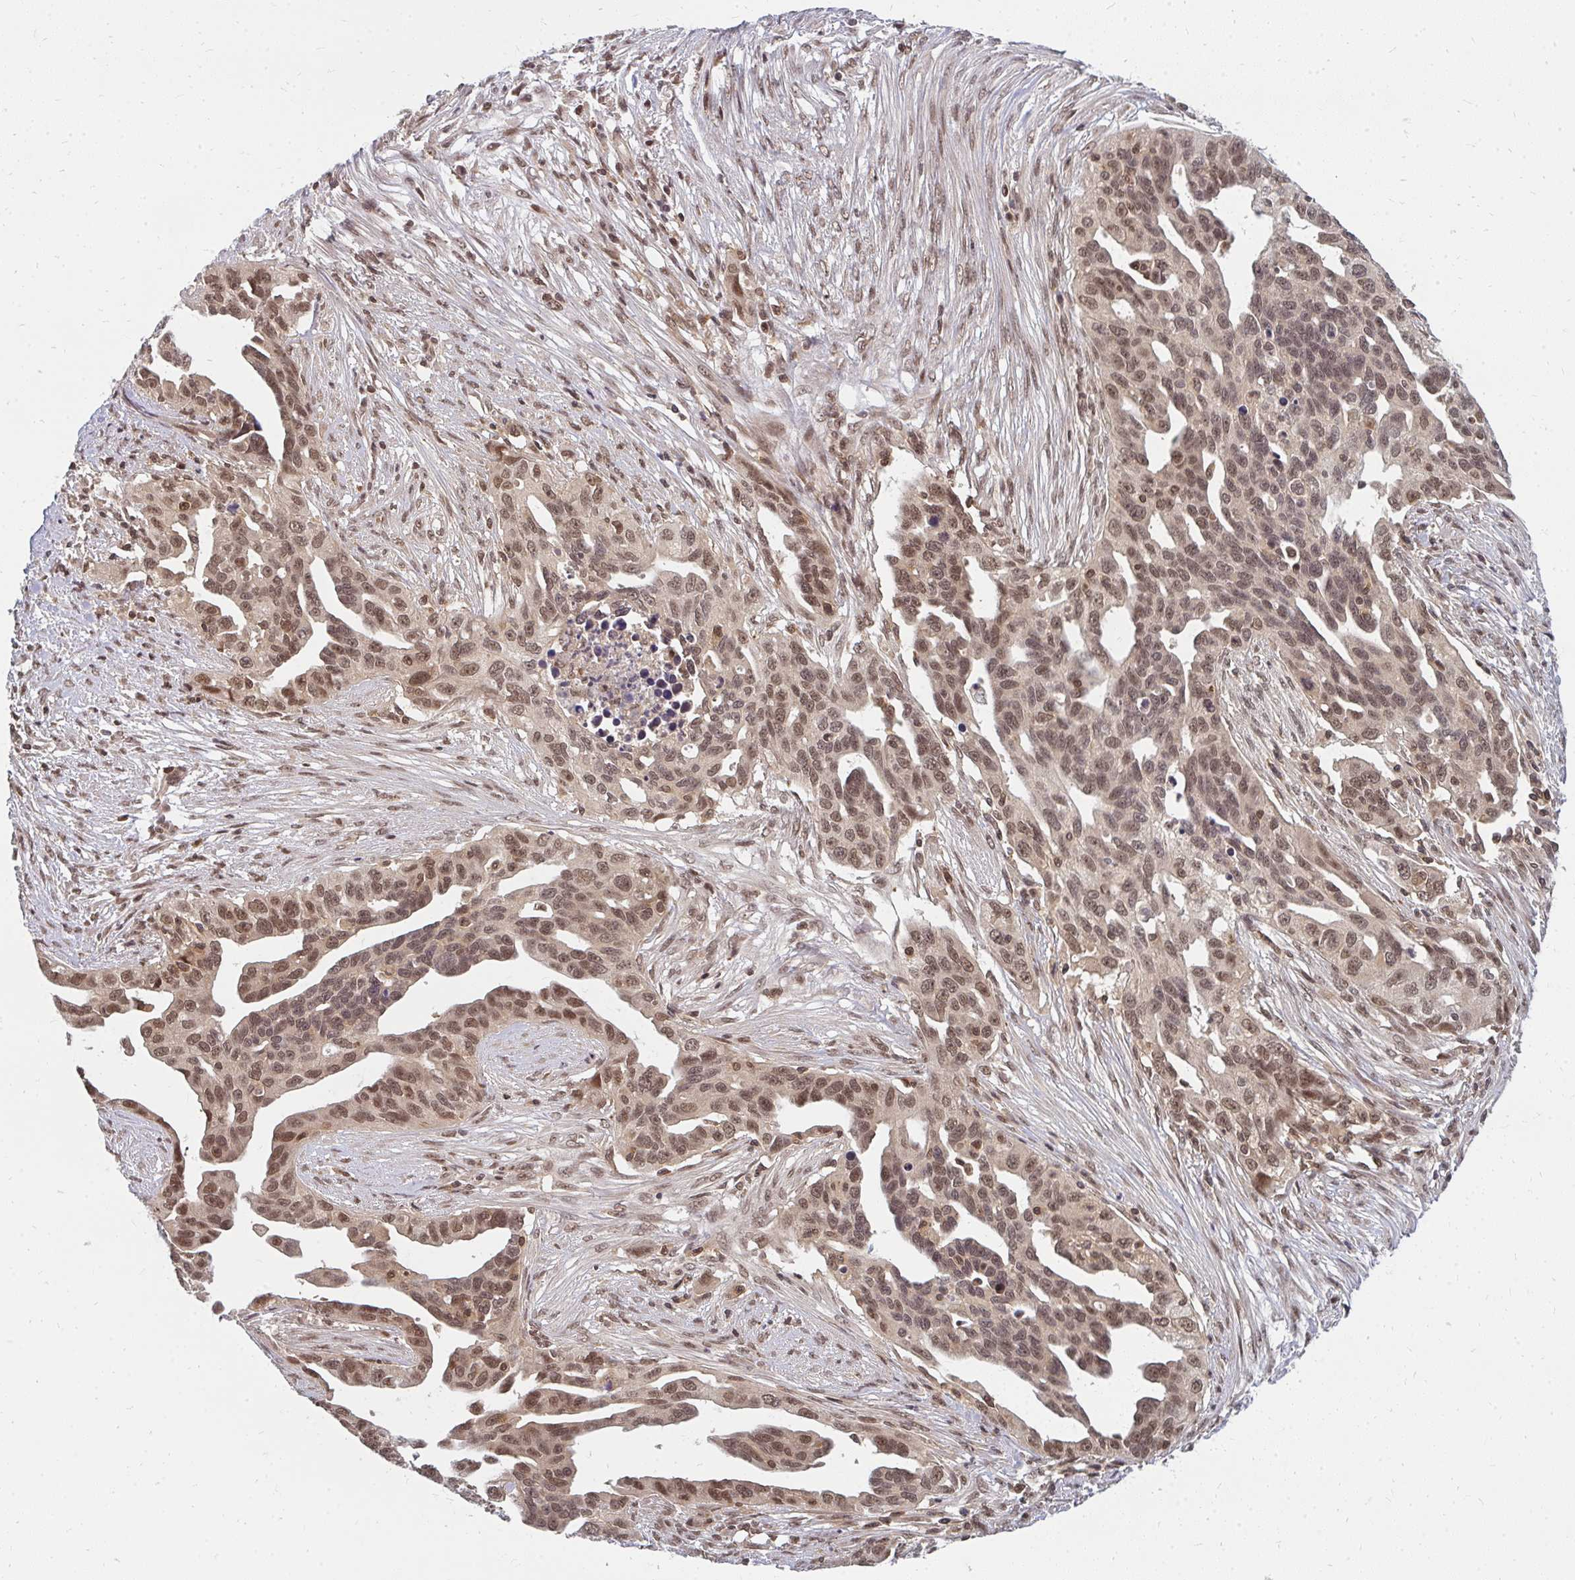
{"staining": {"intensity": "moderate", "quantity": ">75%", "location": "nuclear"}, "tissue": "ovarian cancer", "cell_type": "Tumor cells", "image_type": "cancer", "snomed": [{"axis": "morphology", "description": "Carcinoma, endometroid"}, {"axis": "morphology", "description": "Cystadenocarcinoma, serous, NOS"}, {"axis": "topography", "description": "Ovary"}], "caption": "This image shows immunohistochemistry (IHC) staining of human ovarian cancer, with medium moderate nuclear staining in approximately >75% of tumor cells.", "gene": "GTF3C6", "patient": {"sex": "female", "age": 45}}